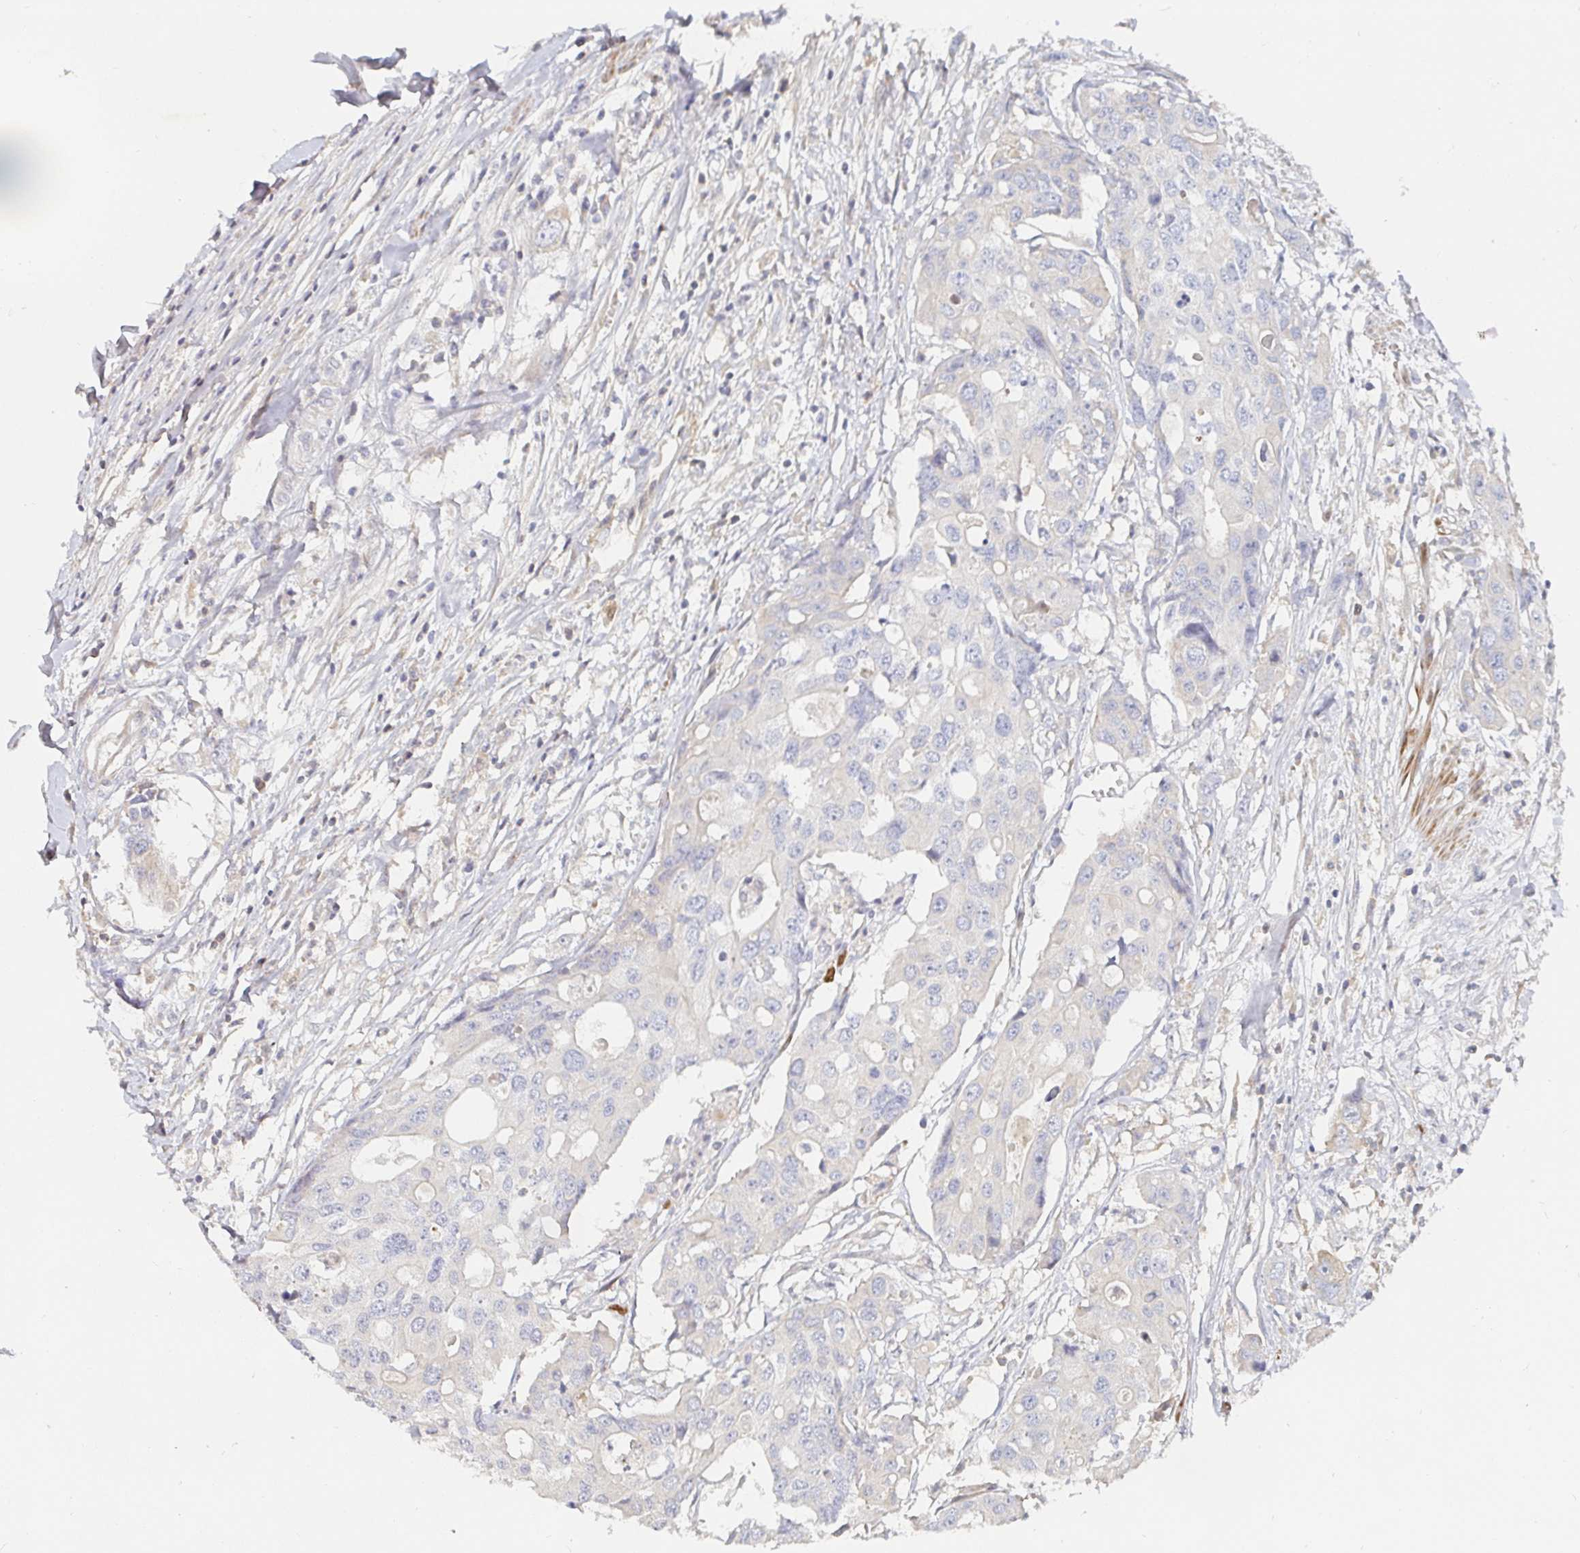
{"staining": {"intensity": "negative", "quantity": "none", "location": "none"}, "tissue": "colorectal cancer", "cell_type": "Tumor cells", "image_type": "cancer", "snomed": [{"axis": "morphology", "description": "Adenocarcinoma, NOS"}, {"axis": "topography", "description": "Colon"}], "caption": "The histopathology image shows no staining of tumor cells in colorectal adenocarcinoma. Nuclei are stained in blue.", "gene": "NME9", "patient": {"sex": "male", "age": 77}}